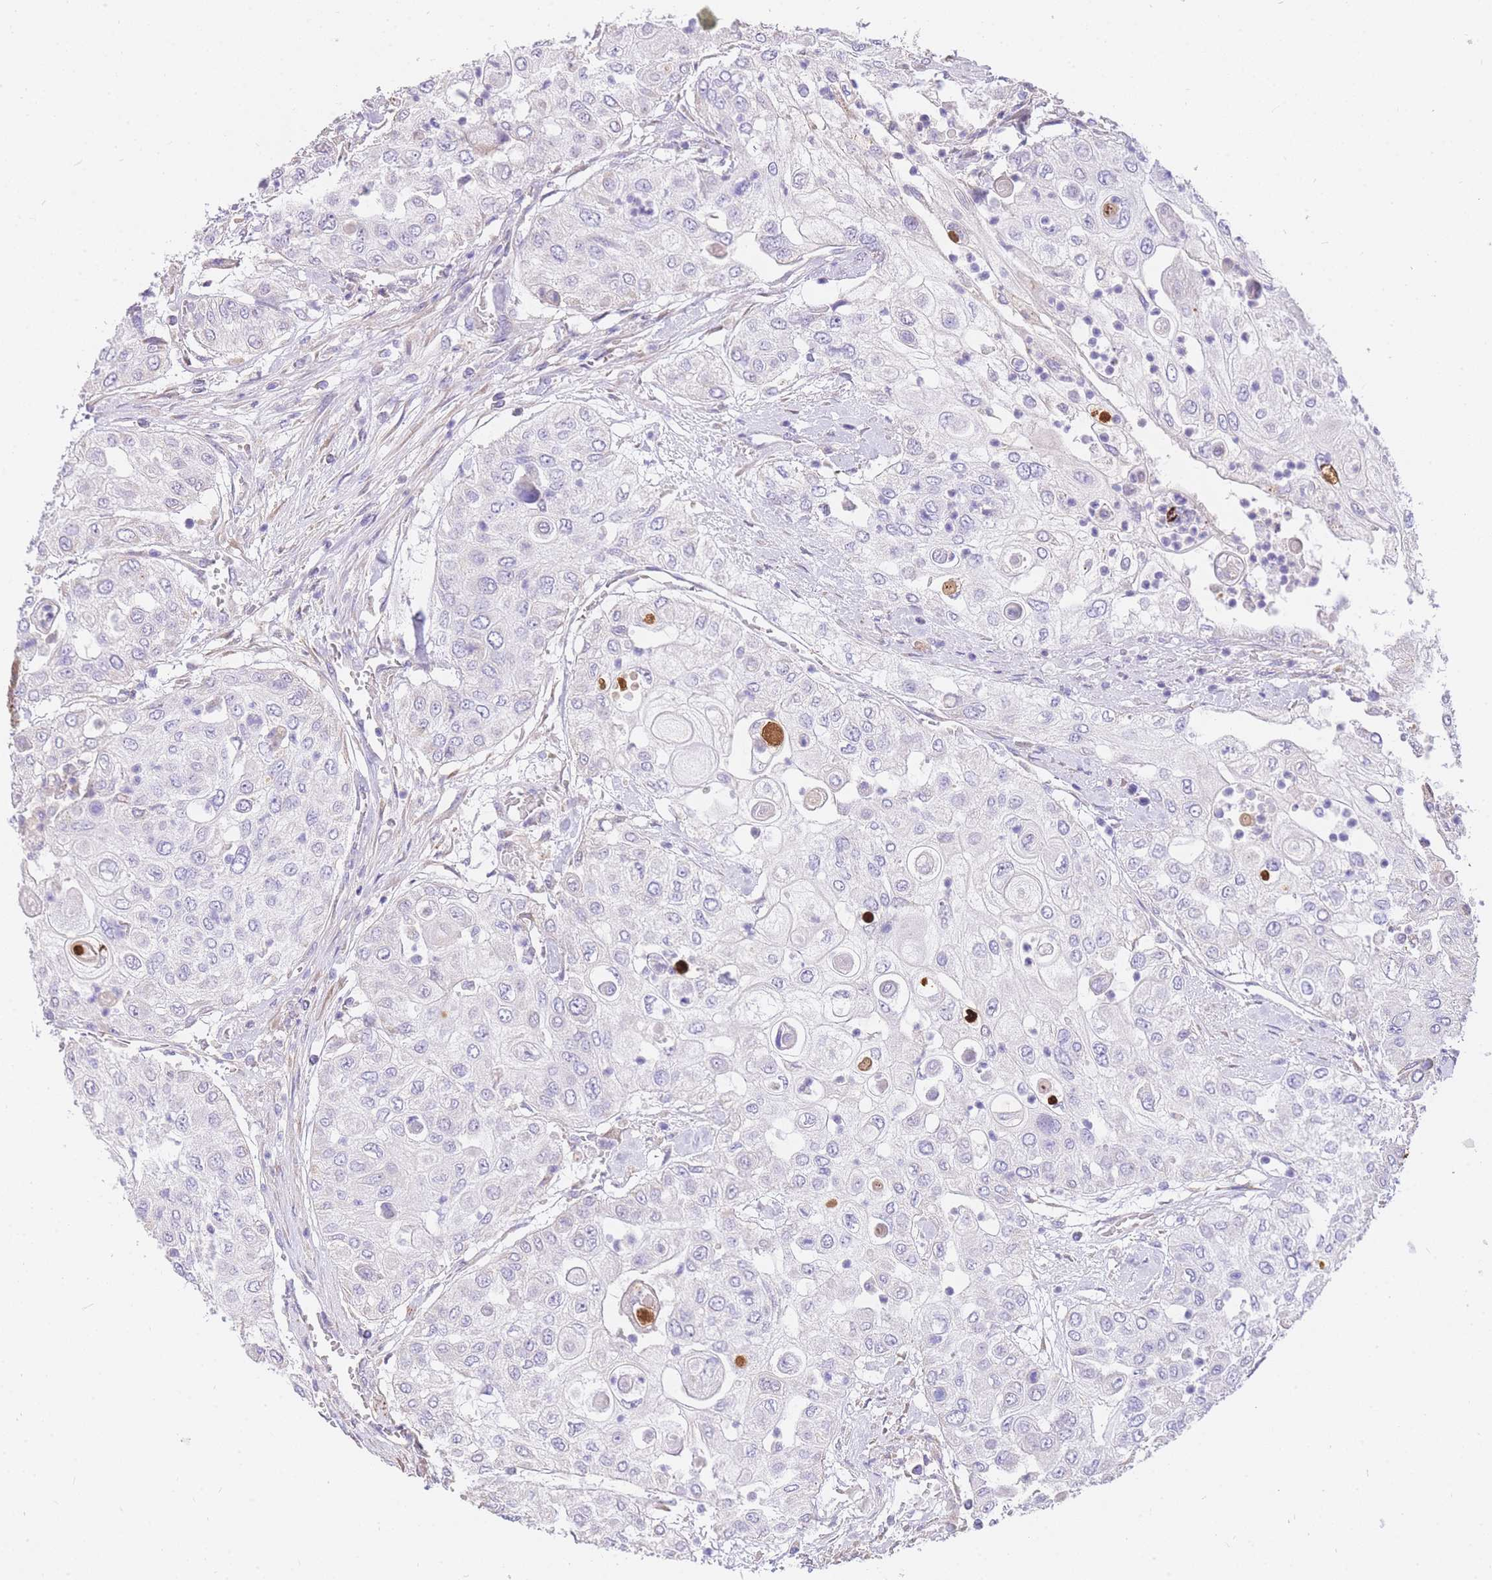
{"staining": {"intensity": "negative", "quantity": "none", "location": "none"}, "tissue": "urothelial cancer", "cell_type": "Tumor cells", "image_type": "cancer", "snomed": [{"axis": "morphology", "description": "Urothelial carcinoma, High grade"}, {"axis": "topography", "description": "Urinary bladder"}], "caption": "Human urothelial cancer stained for a protein using immunohistochemistry displays no positivity in tumor cells.", "gene": "C2orf88", "patient": {"sex": "female", "age": 79}}